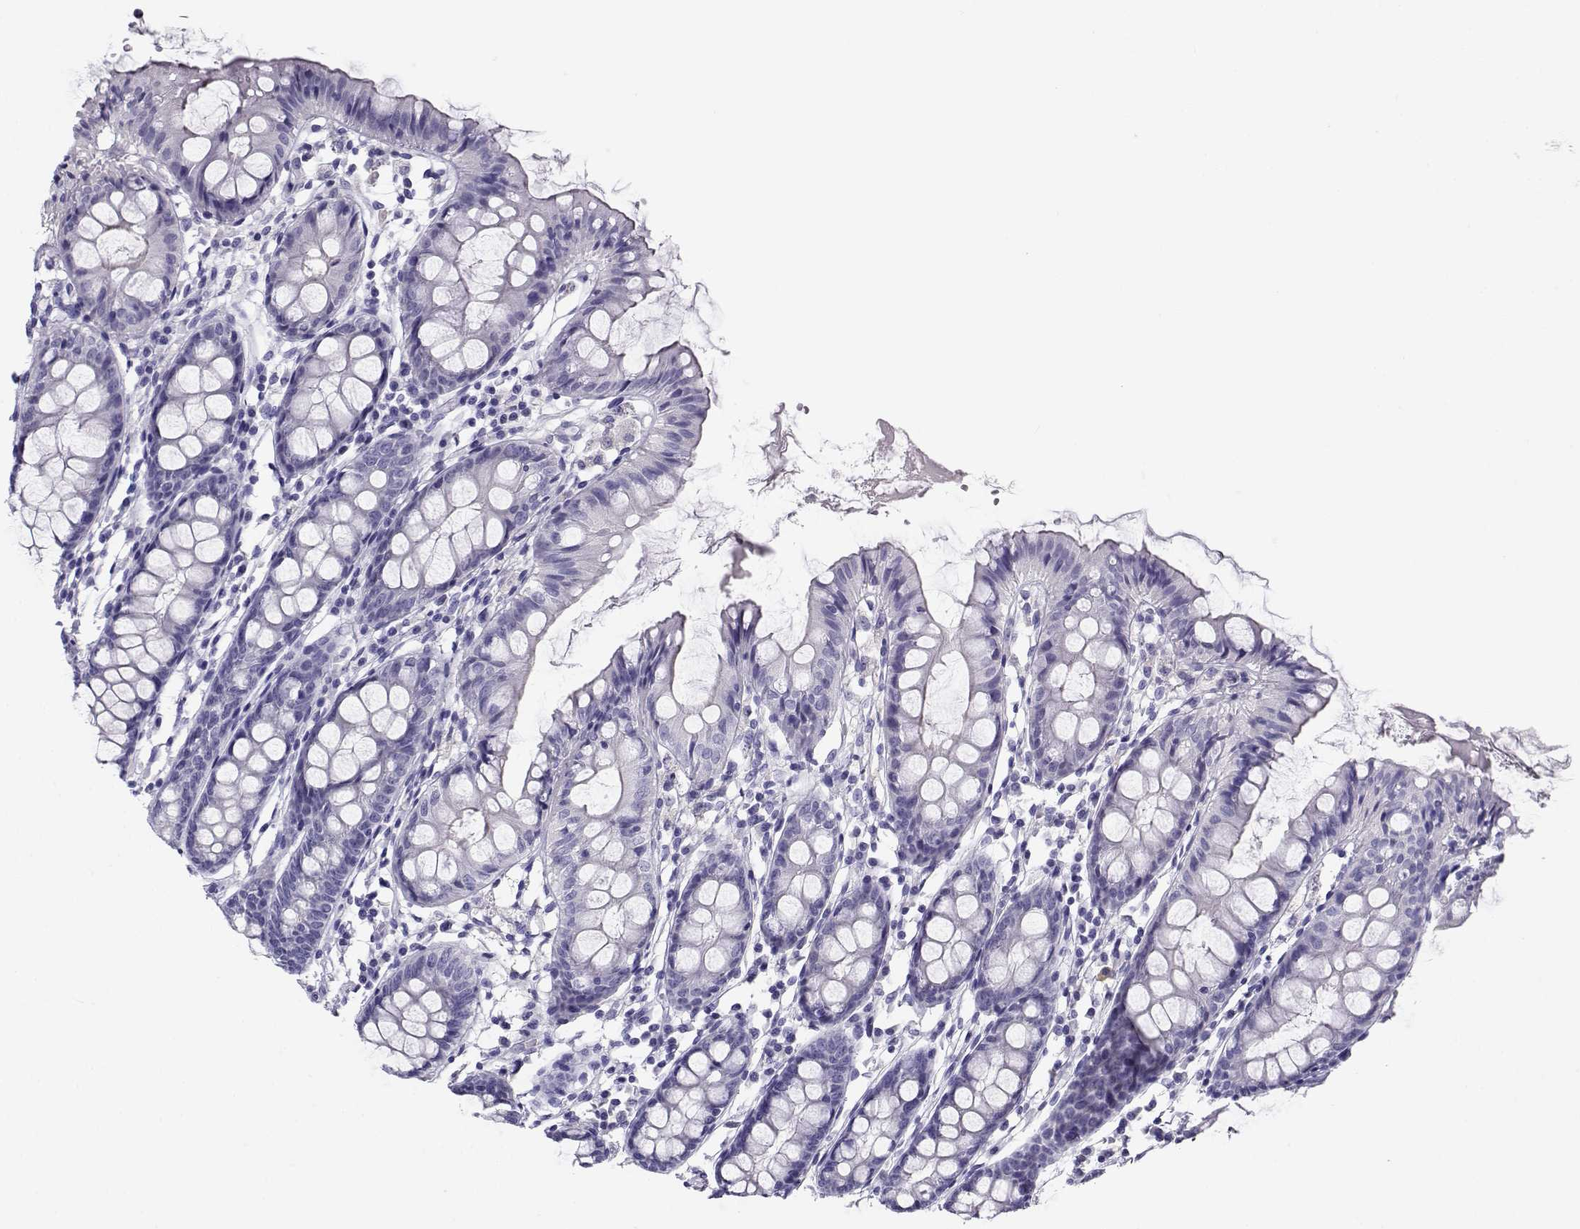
{"staining": {"intensity": "negative", "quantity": "none", "location": "none"}, "tissue": "colon", "cell_type": "Endothelial cells", "image_type": "normal", "snomed": [{"axis": "morphology", "description": "Normal tissue, NOS"}, {"axis": "topography", "description": "Colon"}], "caption": "High power microscopy image of an immunohistochemistry image of unremarkable colon, revealing no significant positivity in endothelial cells.", "gene": "CABS1", "patient": {"sex": "female", "age": 84}}